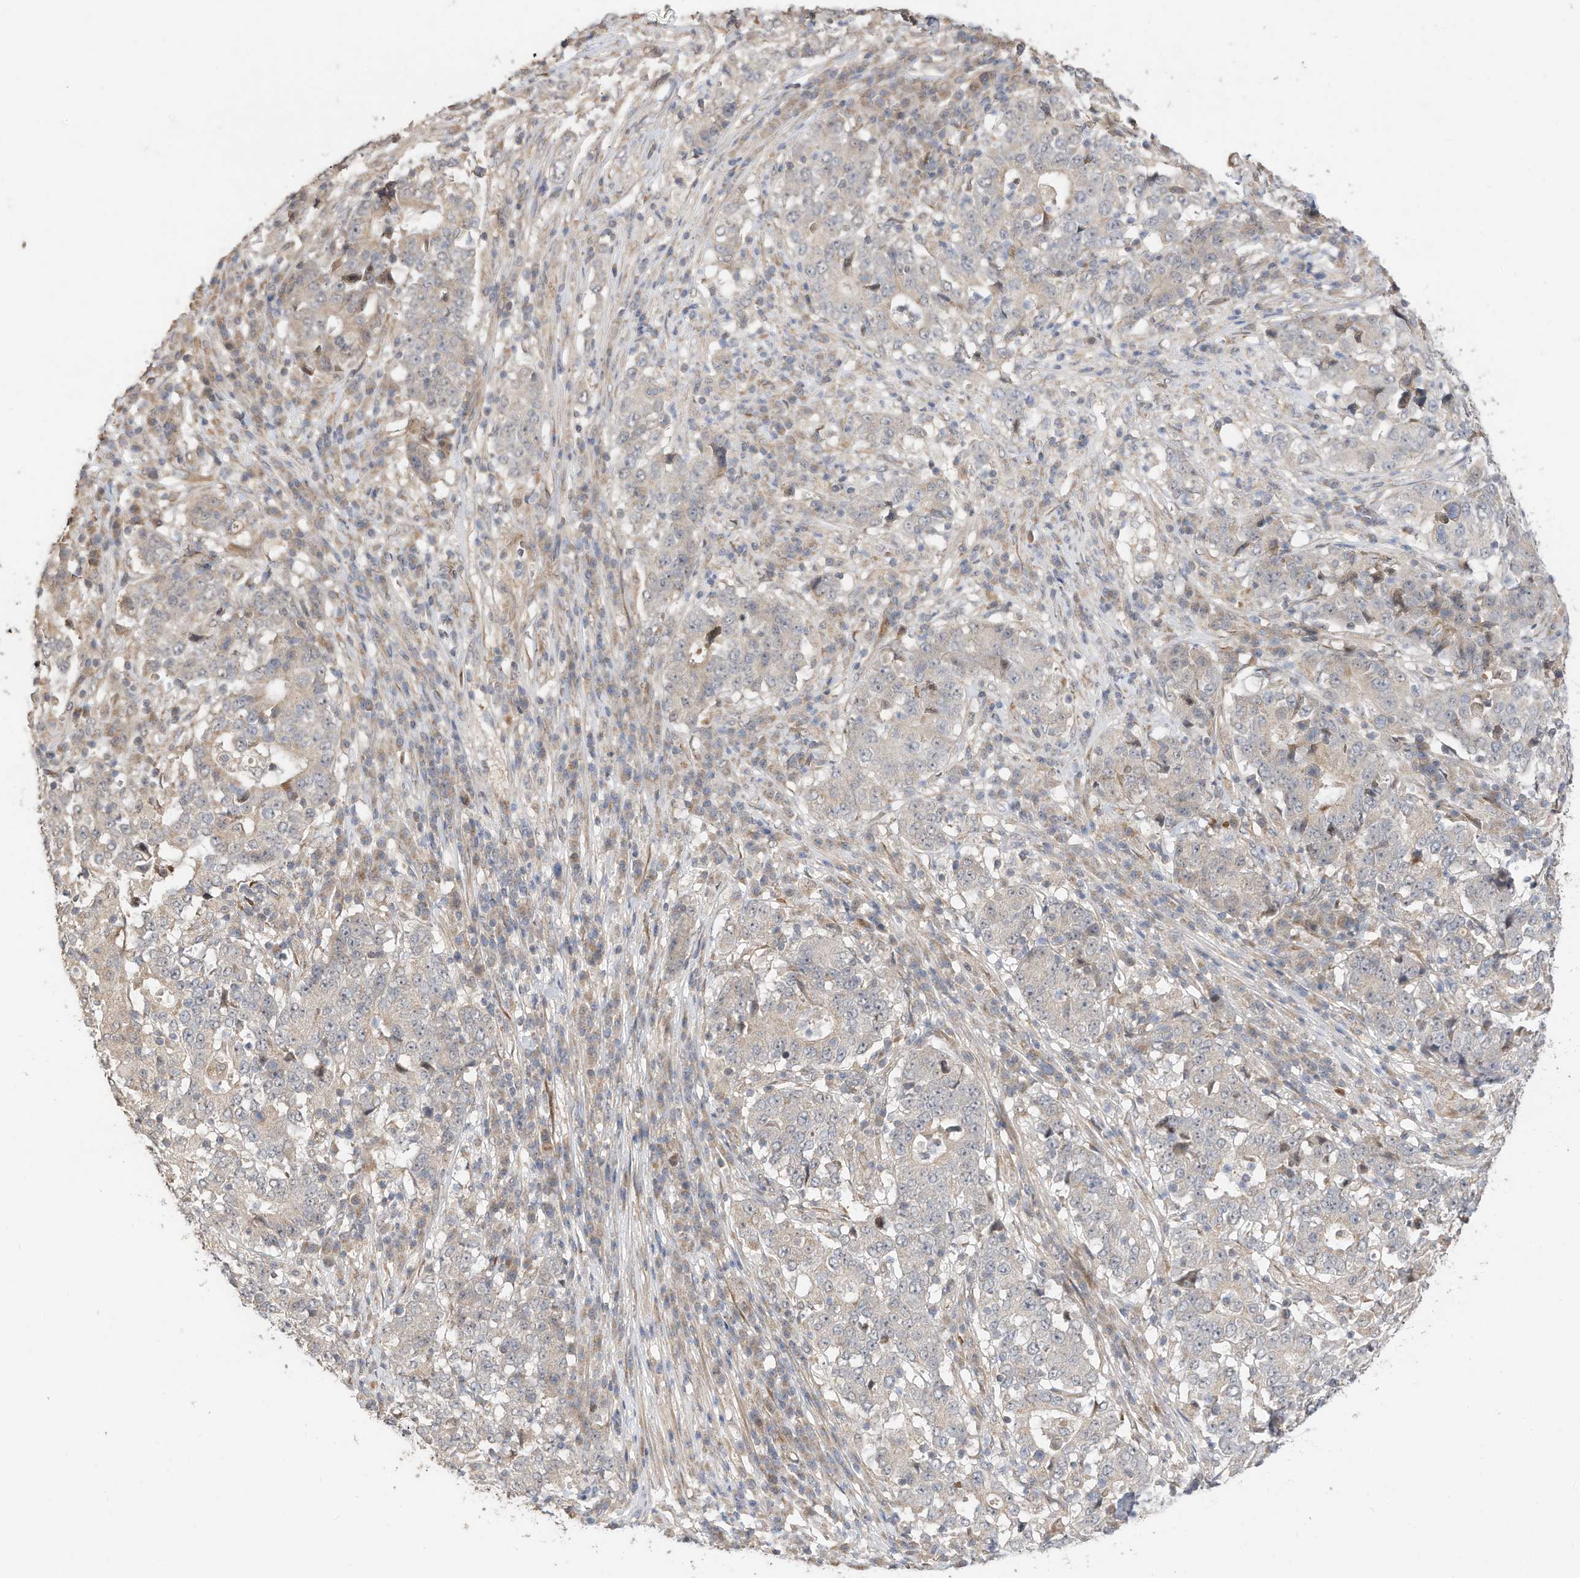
{"staining": {"intensity": "negative", "quantity": "none", "location": "none"}, "tissue": "stomach cancer", "cell_type": "Tumor cells", "image_type": "cancer", "snomed": [{"axis": "morphology", "description": "Adenocarcinoma, NOS"}, {"axis": "topography", "description": "Stomach"}], "caption": "The histopathology image exhibits no significant expression in tumor cells of stomach cancer (adenocarcinoma).", "gene": "CAGE1", "patient": {"sex": "male", "age": 59}}